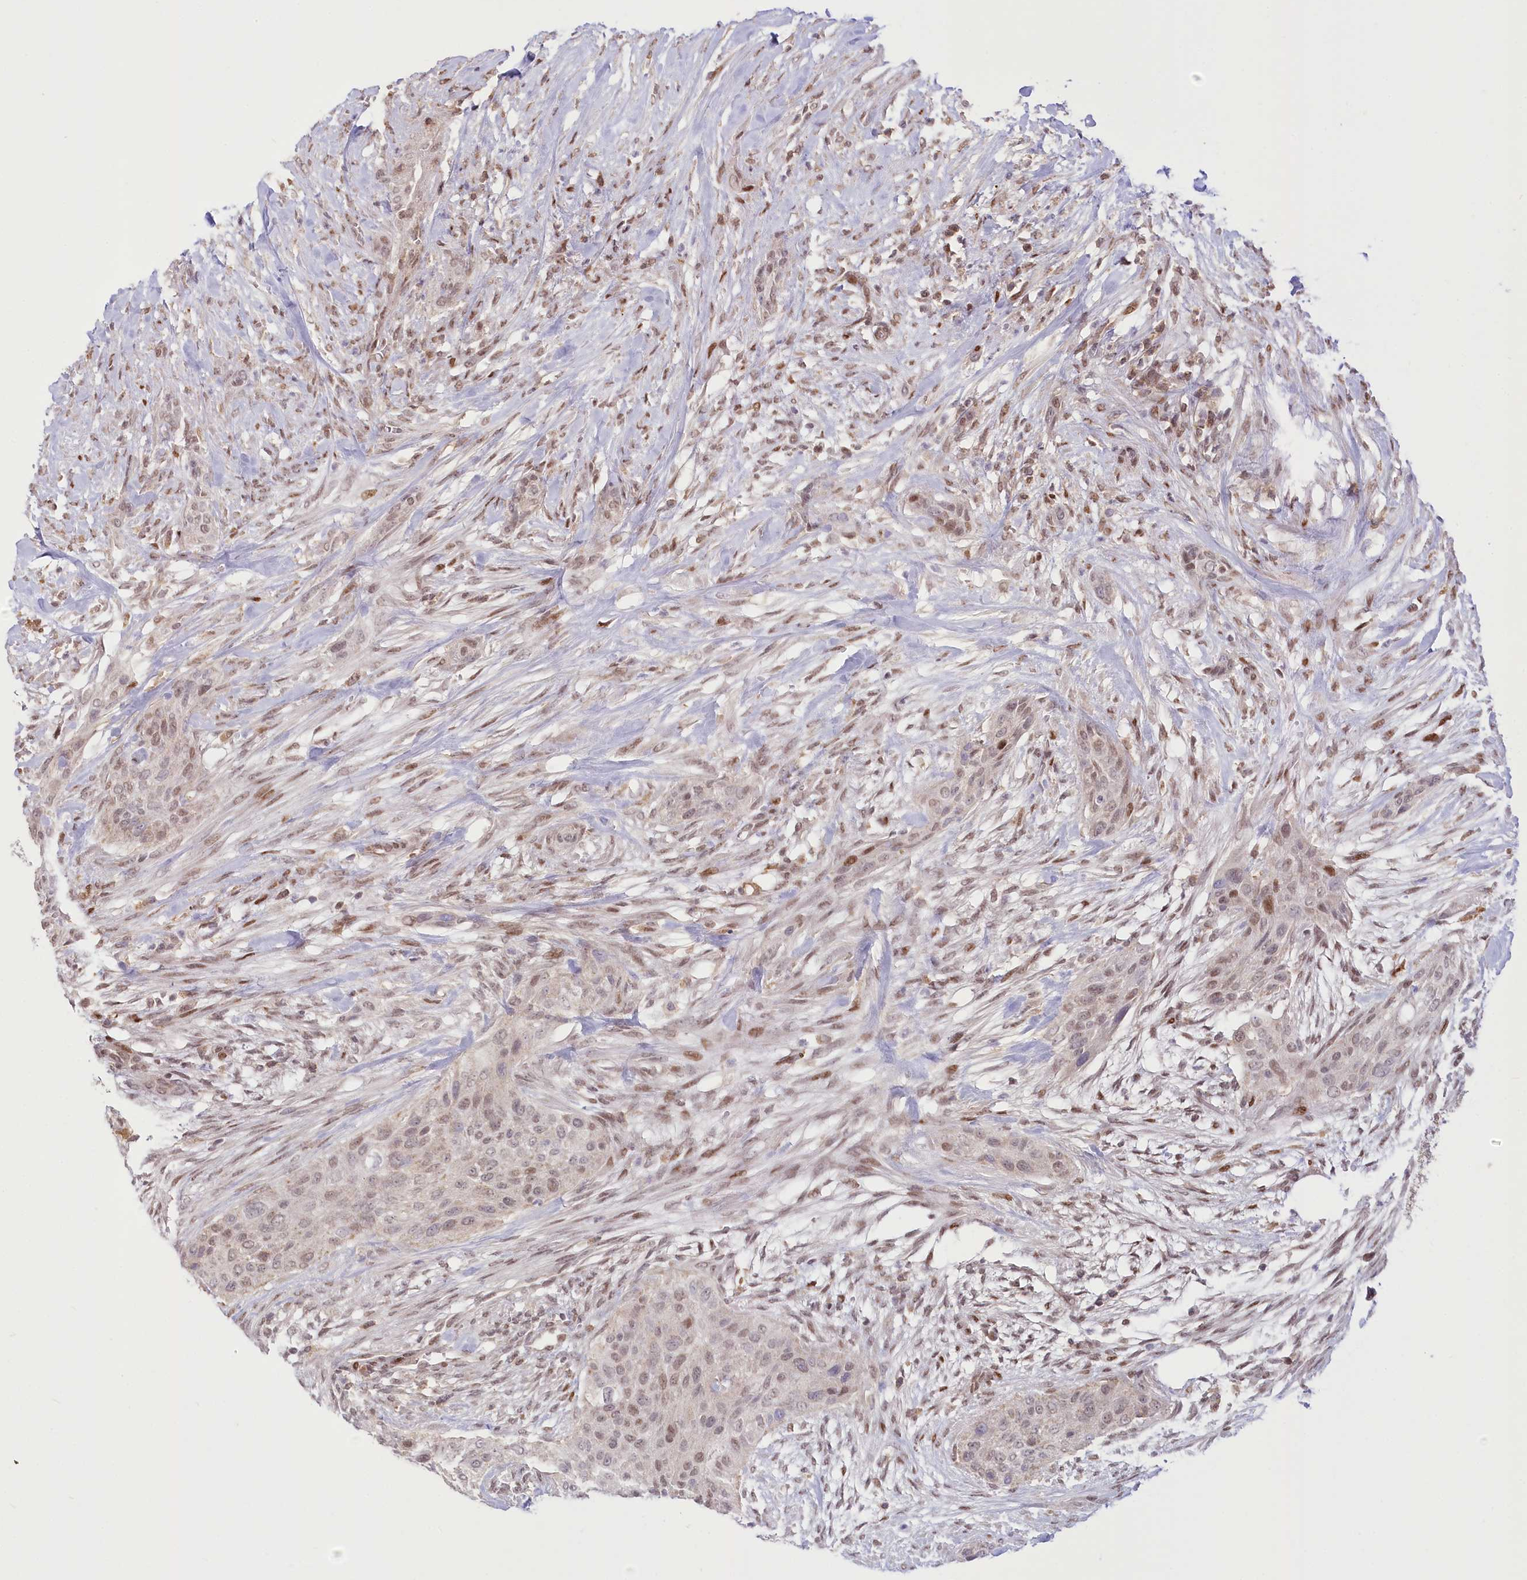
{"staining": {"intensity": "weak", "quantity": ">75%", "location": "nuclear"}, "tissue": "urothelial cancer", "cell_type": "Tumor cells", "image_type": "cancer", "snomed": [{"axis": "morphology", "description": "Urothelial carcinoma, High grade"}, {"axis": "topography", "description": "Urinary bladder"}], "caption": "Weak nuclear positivity for a protein is present in about >75% of tumor cells of urothelial cancer using immunohistochemistry (IHC).", "gene": "PYURF", "patient": {"sex": "male", "age": 35}}